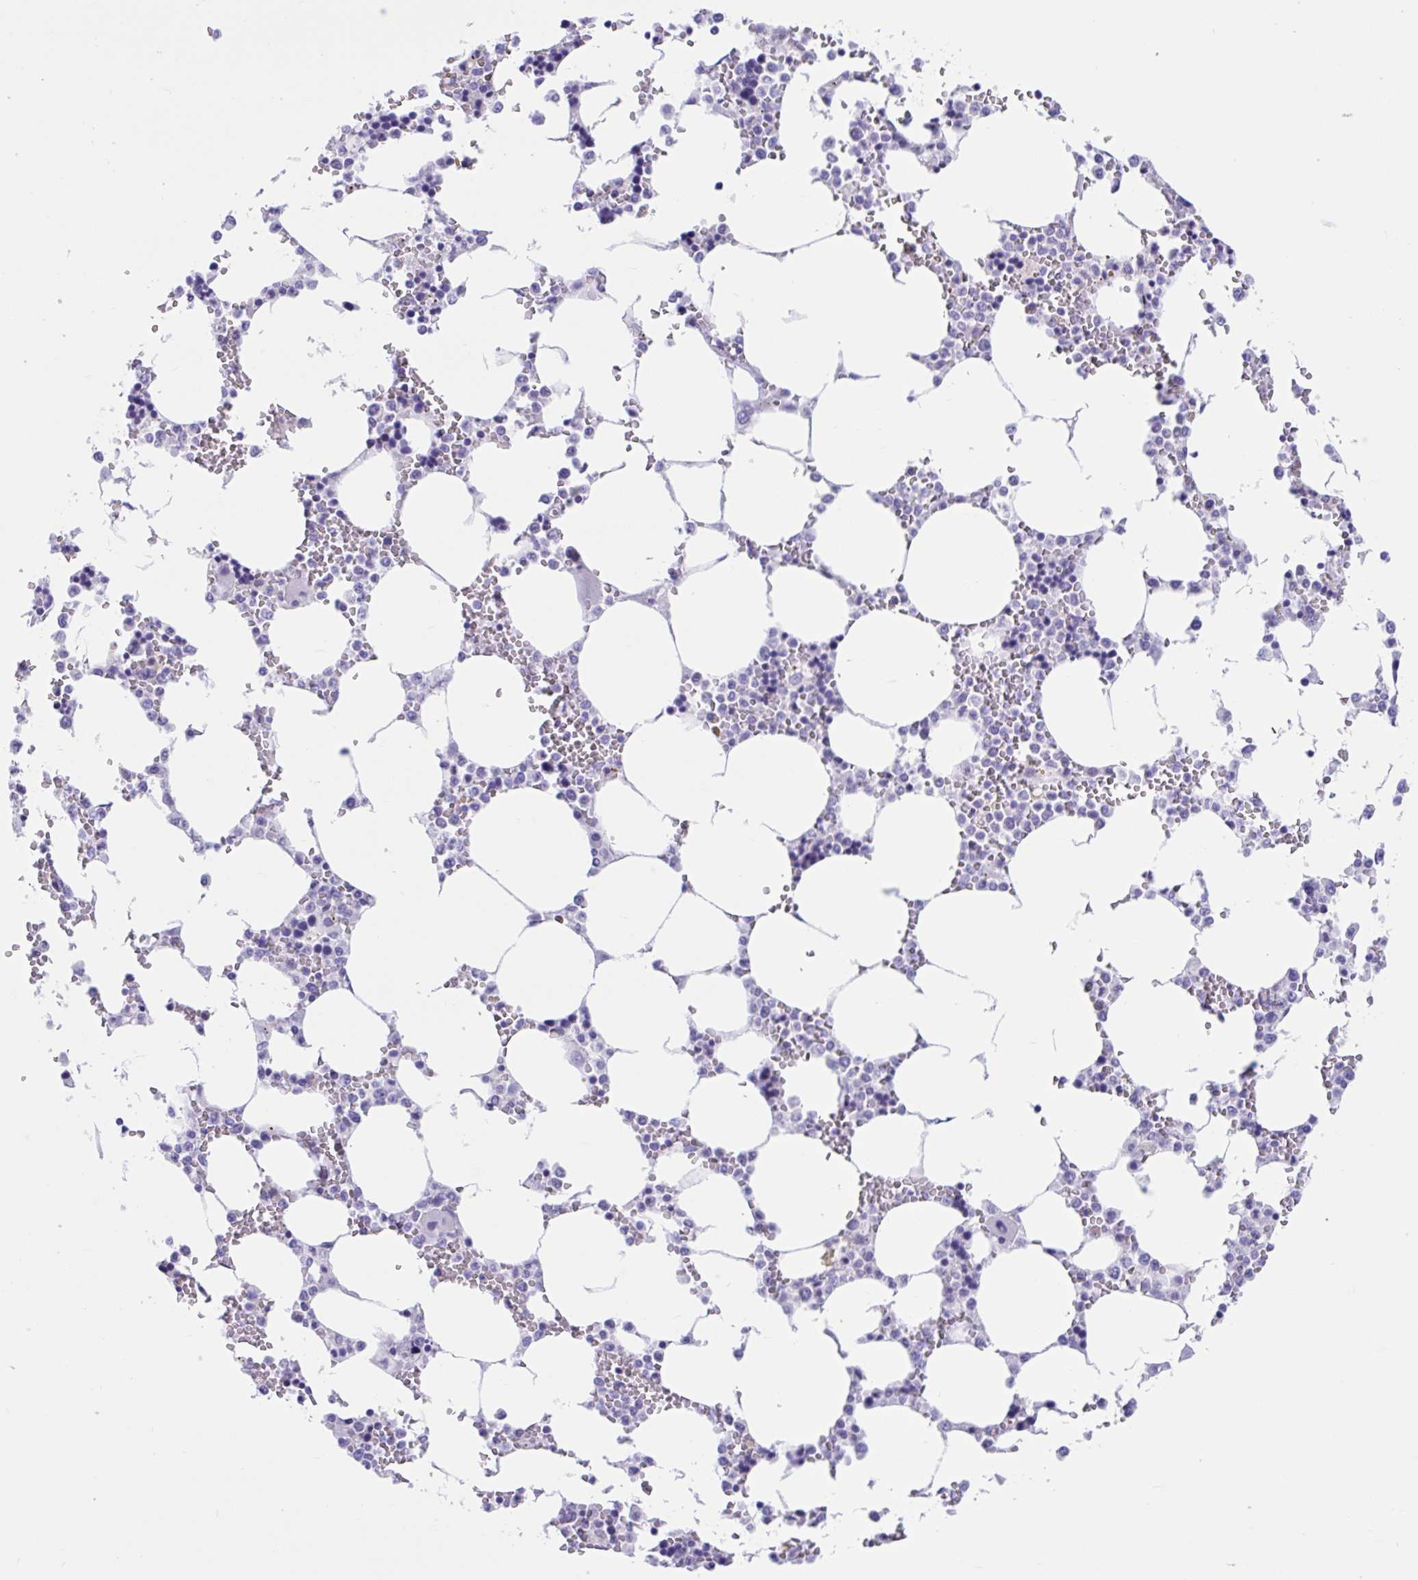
{"staining": {"intensity": "negative", "quantity": "none", "location": "none"}, "tissue": "bone marrow", "cell_type": "Hematopoietic cells", "image_type": "normal", "snomed": [{"axis": "morphology", "description": "Normal tissue, NOS"}, {"axis": "topography", "description": "Bone marrow"}], "caption": "IHC image of unremarkable bone marrow stained for a protein (brown), which exhibits no staining in hematopoietic cells.", "gene": "TMEM35A", "patient": {"sex": "male", "age": 64}}